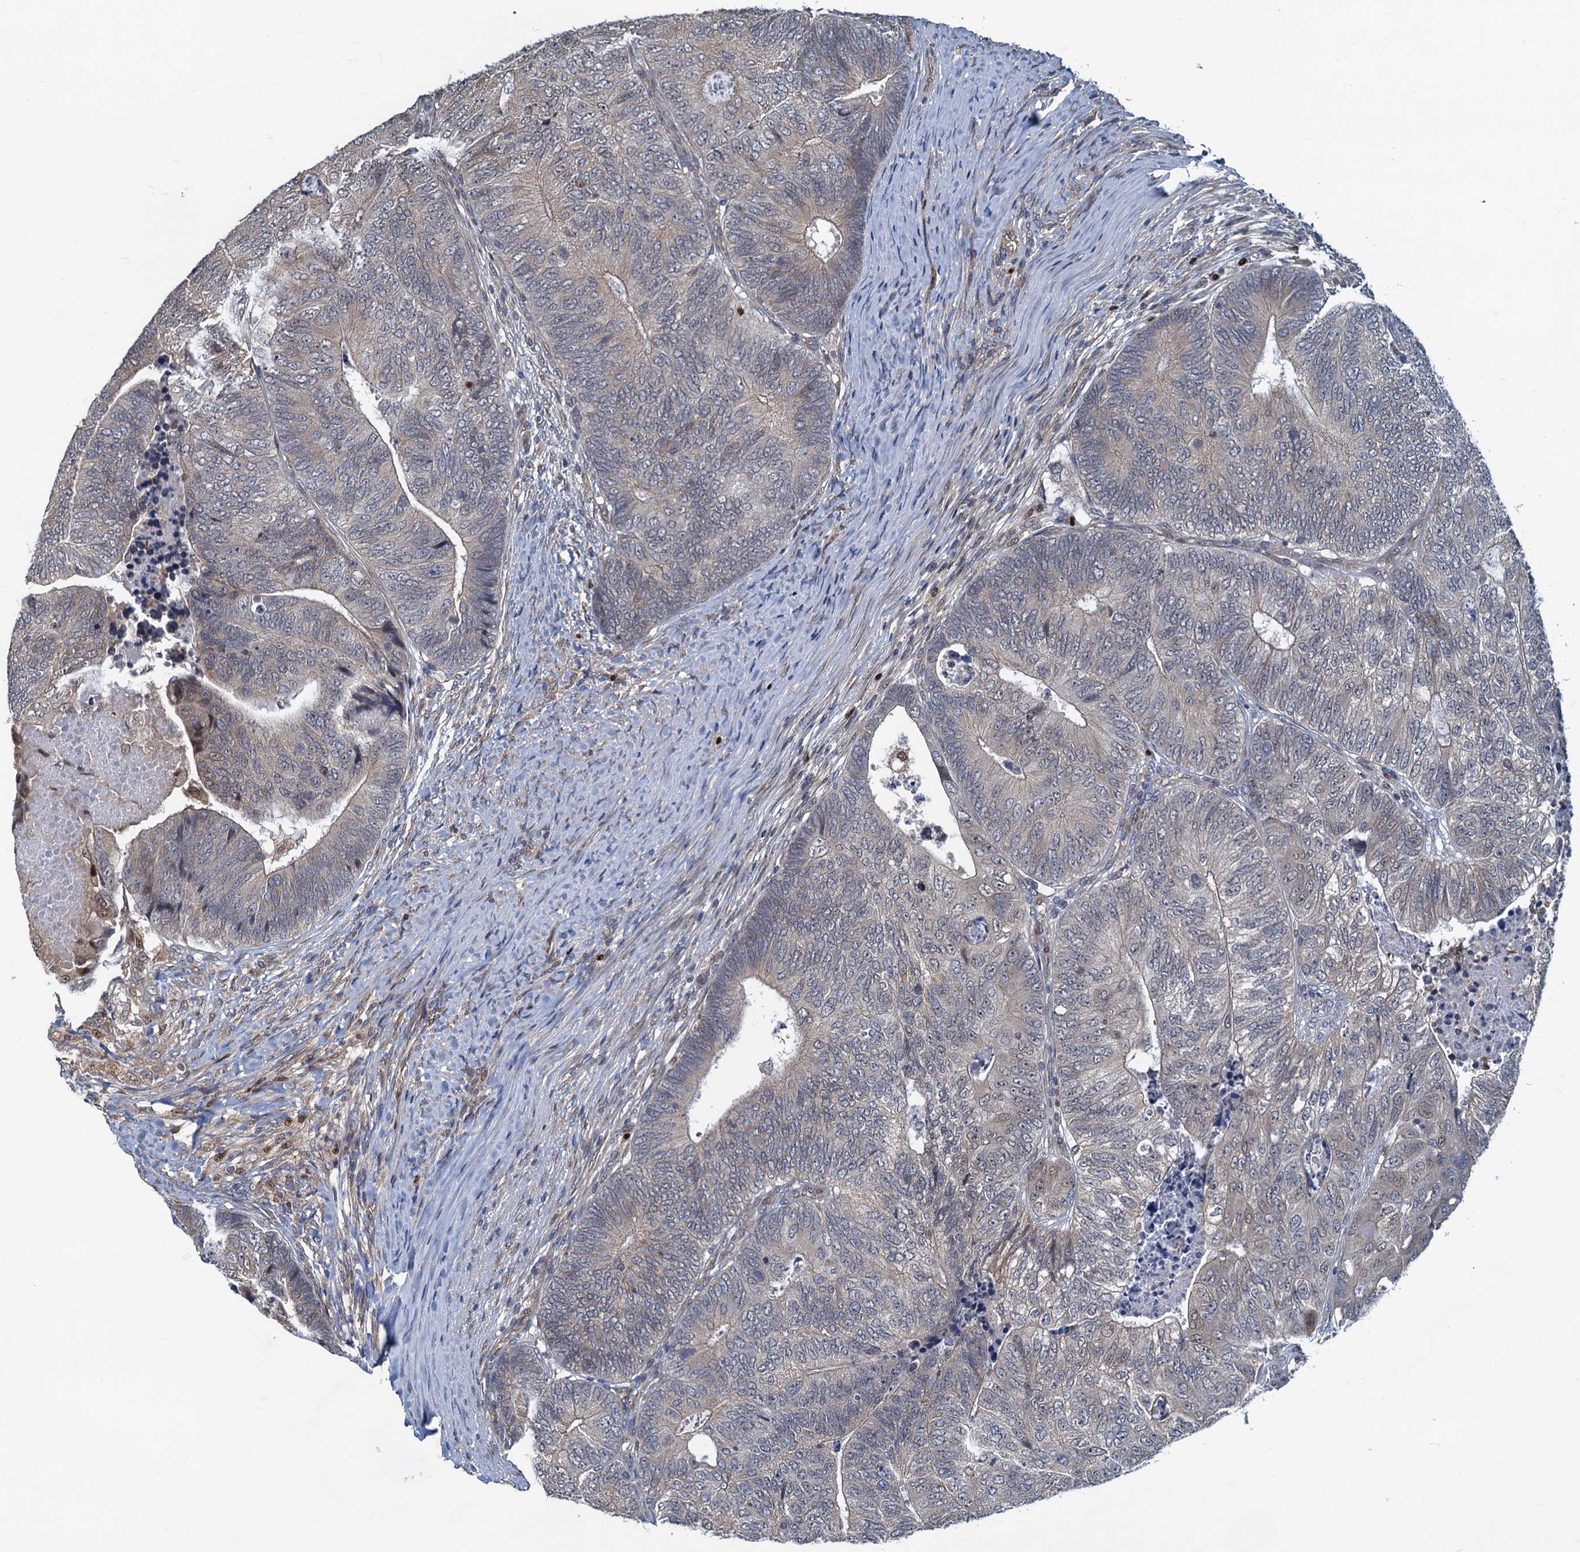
{"staining": {"intensity": "weak", "quantity": "<25%", "location": "cytoplasmic/membranous"}, "tissue": "colorectal cancer", "cell_type": "Tumor cells", "image_type": "cancer", "snomed": [{"axis": "morphology", "description": "Adenocarcinoma, NOS"}, {"axis": "topography", "description": "Colon"}], "caption": "DAB immunohistochemical staining of human adenocarcinoma (colorectal) exhibits no significant staining in tumor cells.", "gene": "RNF125", "patient": {"sex": "female", "age": 67}}